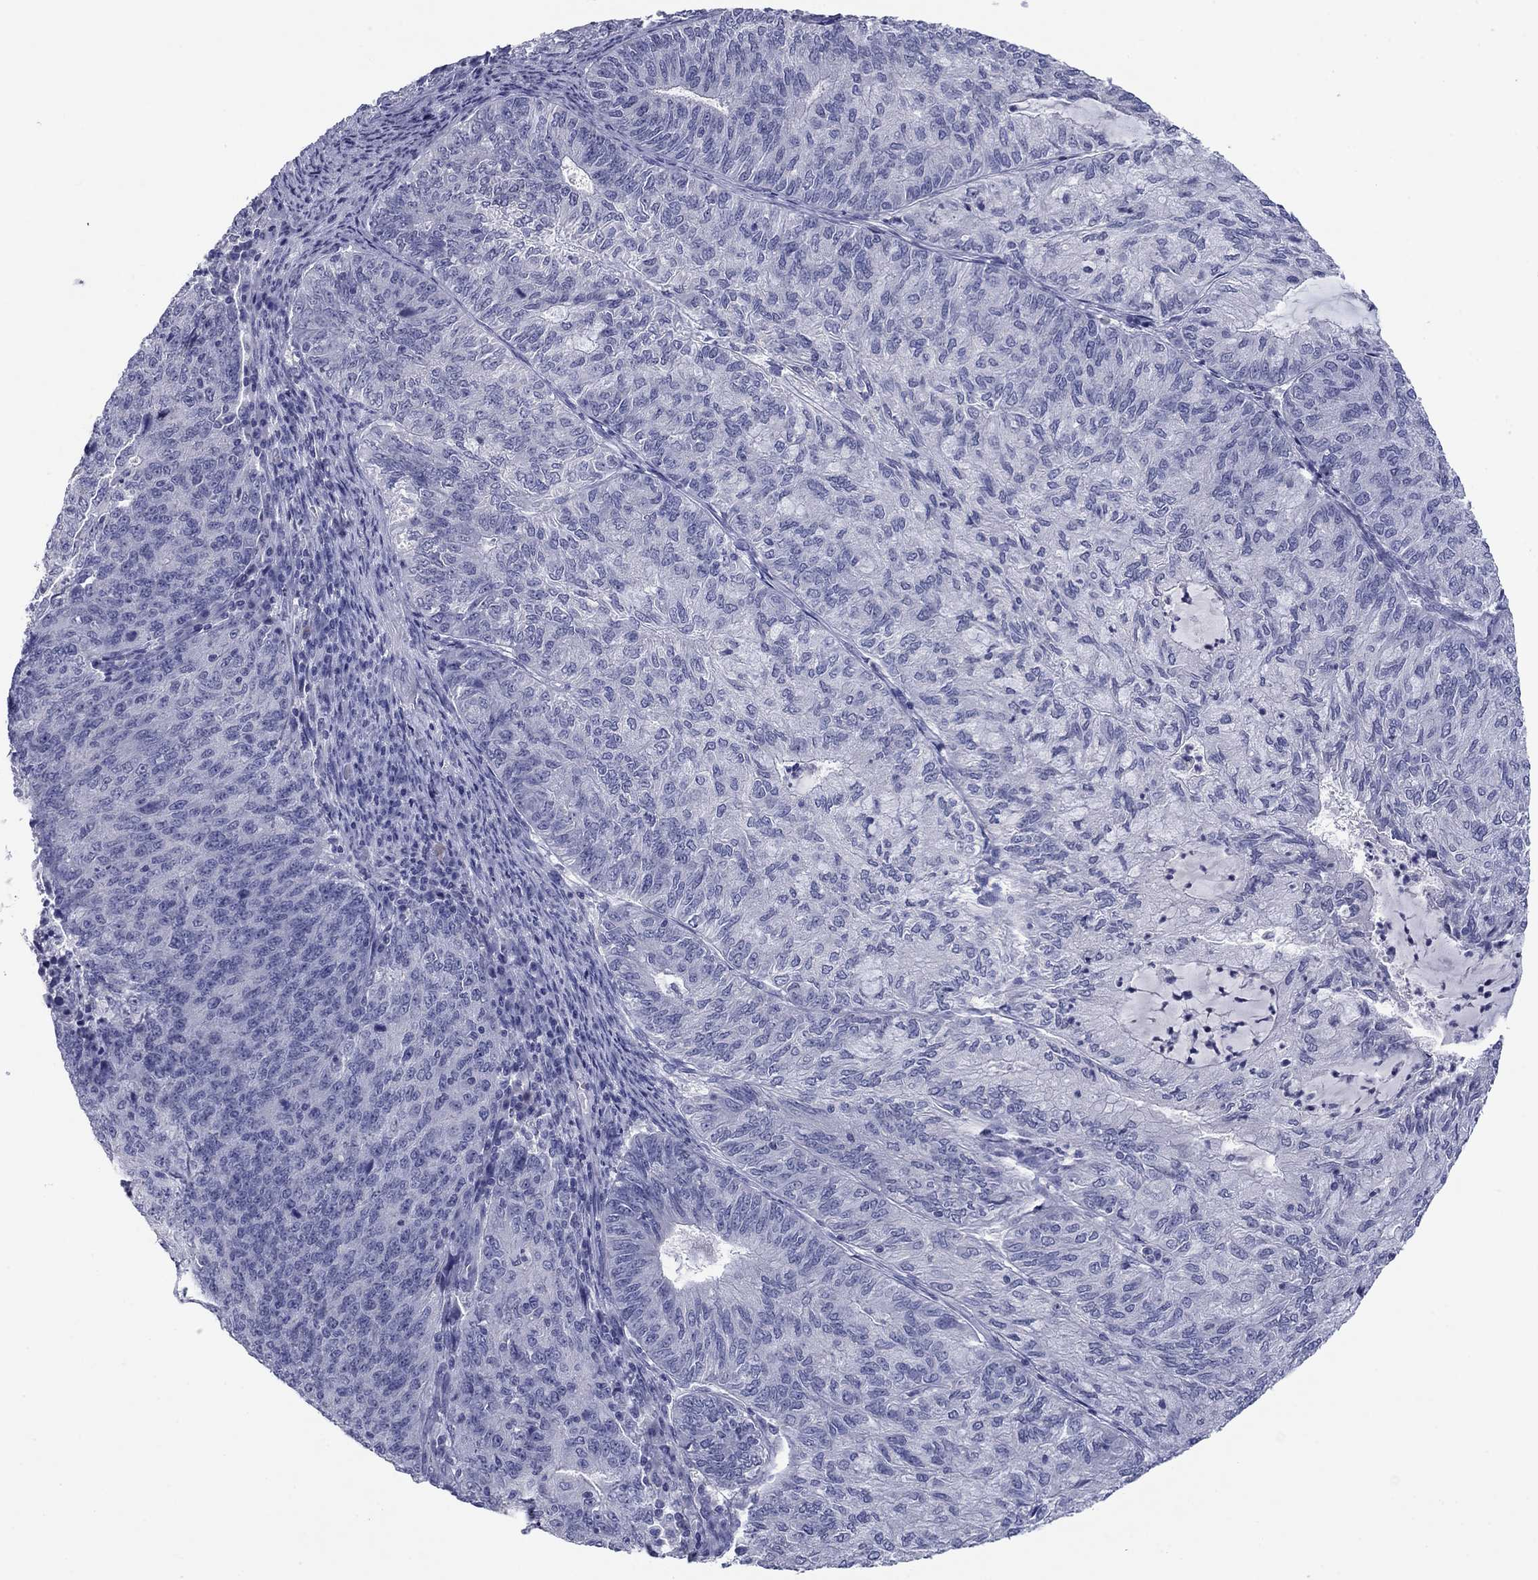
{"staining": {"intensity": "negative", "quantity": "none", "location": "none"}, "tissue": "endometrial cancer", "cell_type": "Tumor cells", "image_type": "cancer", "snomed": [{"axis": "morphology", "description": "Adenocarcinoma, NOS"}, {"axis": "topography", "description": "Endometrium"}], "caption": "Protein analysis of endometrial adenocarcinoma exhibits no significant positivity in tumor cells.", "gene": "HAO1", "patient": {"sex": "female", "age": 82}}